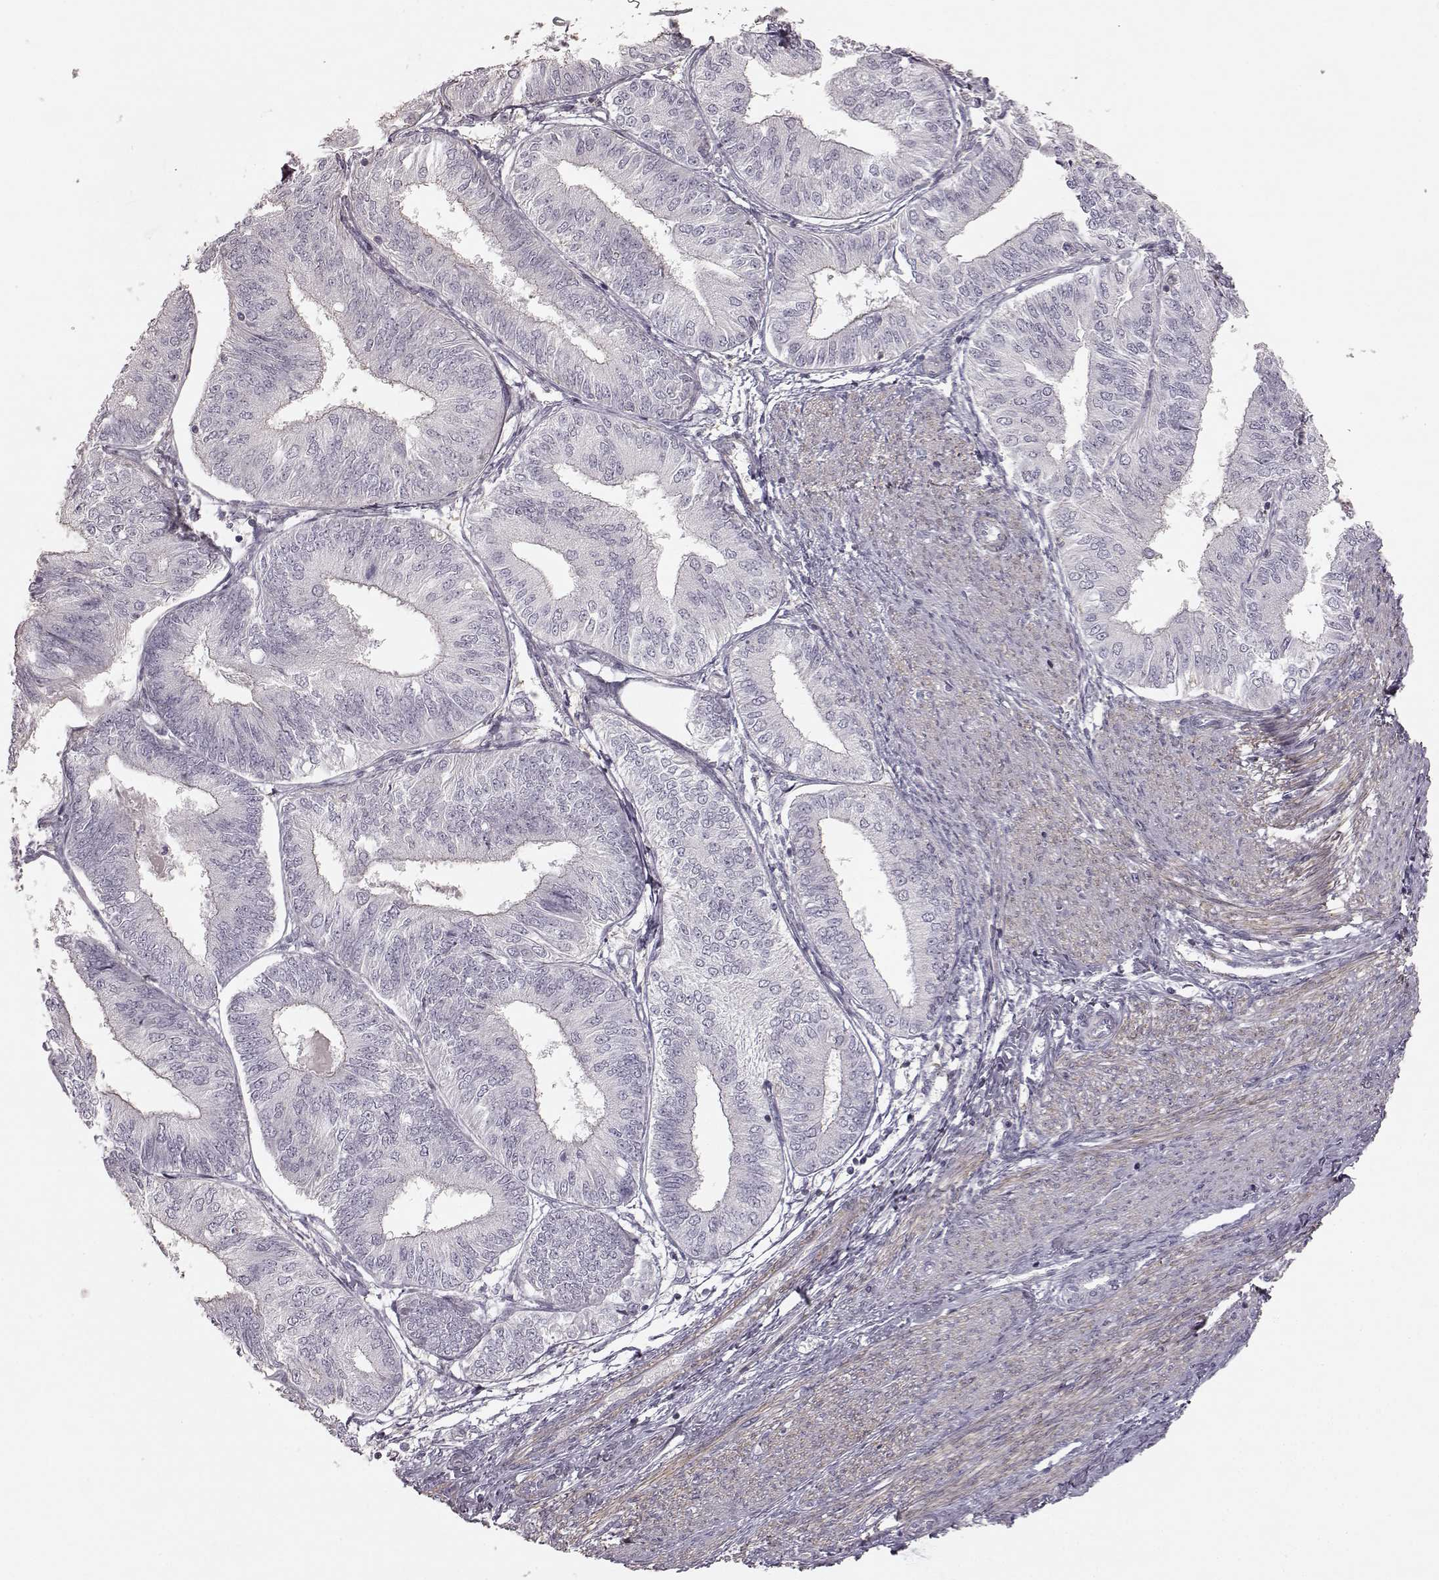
{"staining": {"intensity": "negative", "quantity": "none", "location": "none"}, "tissue": "endometrial cancer", "cell_type": "Tumor cells", "image_type": "cancer", "snomed": [{"axis": "morphology", "description": "Adenocarcinoma, NOS"}, {"axis": "topography", "description": "Endometrium"}], "caption": "This is an IHC photomicrograph of human endometrial cancer (adenocarcinoma). There is no staining in tumor cells.", "gene": "PRLHR", "patient": {"sex": "female", "age": 58}}